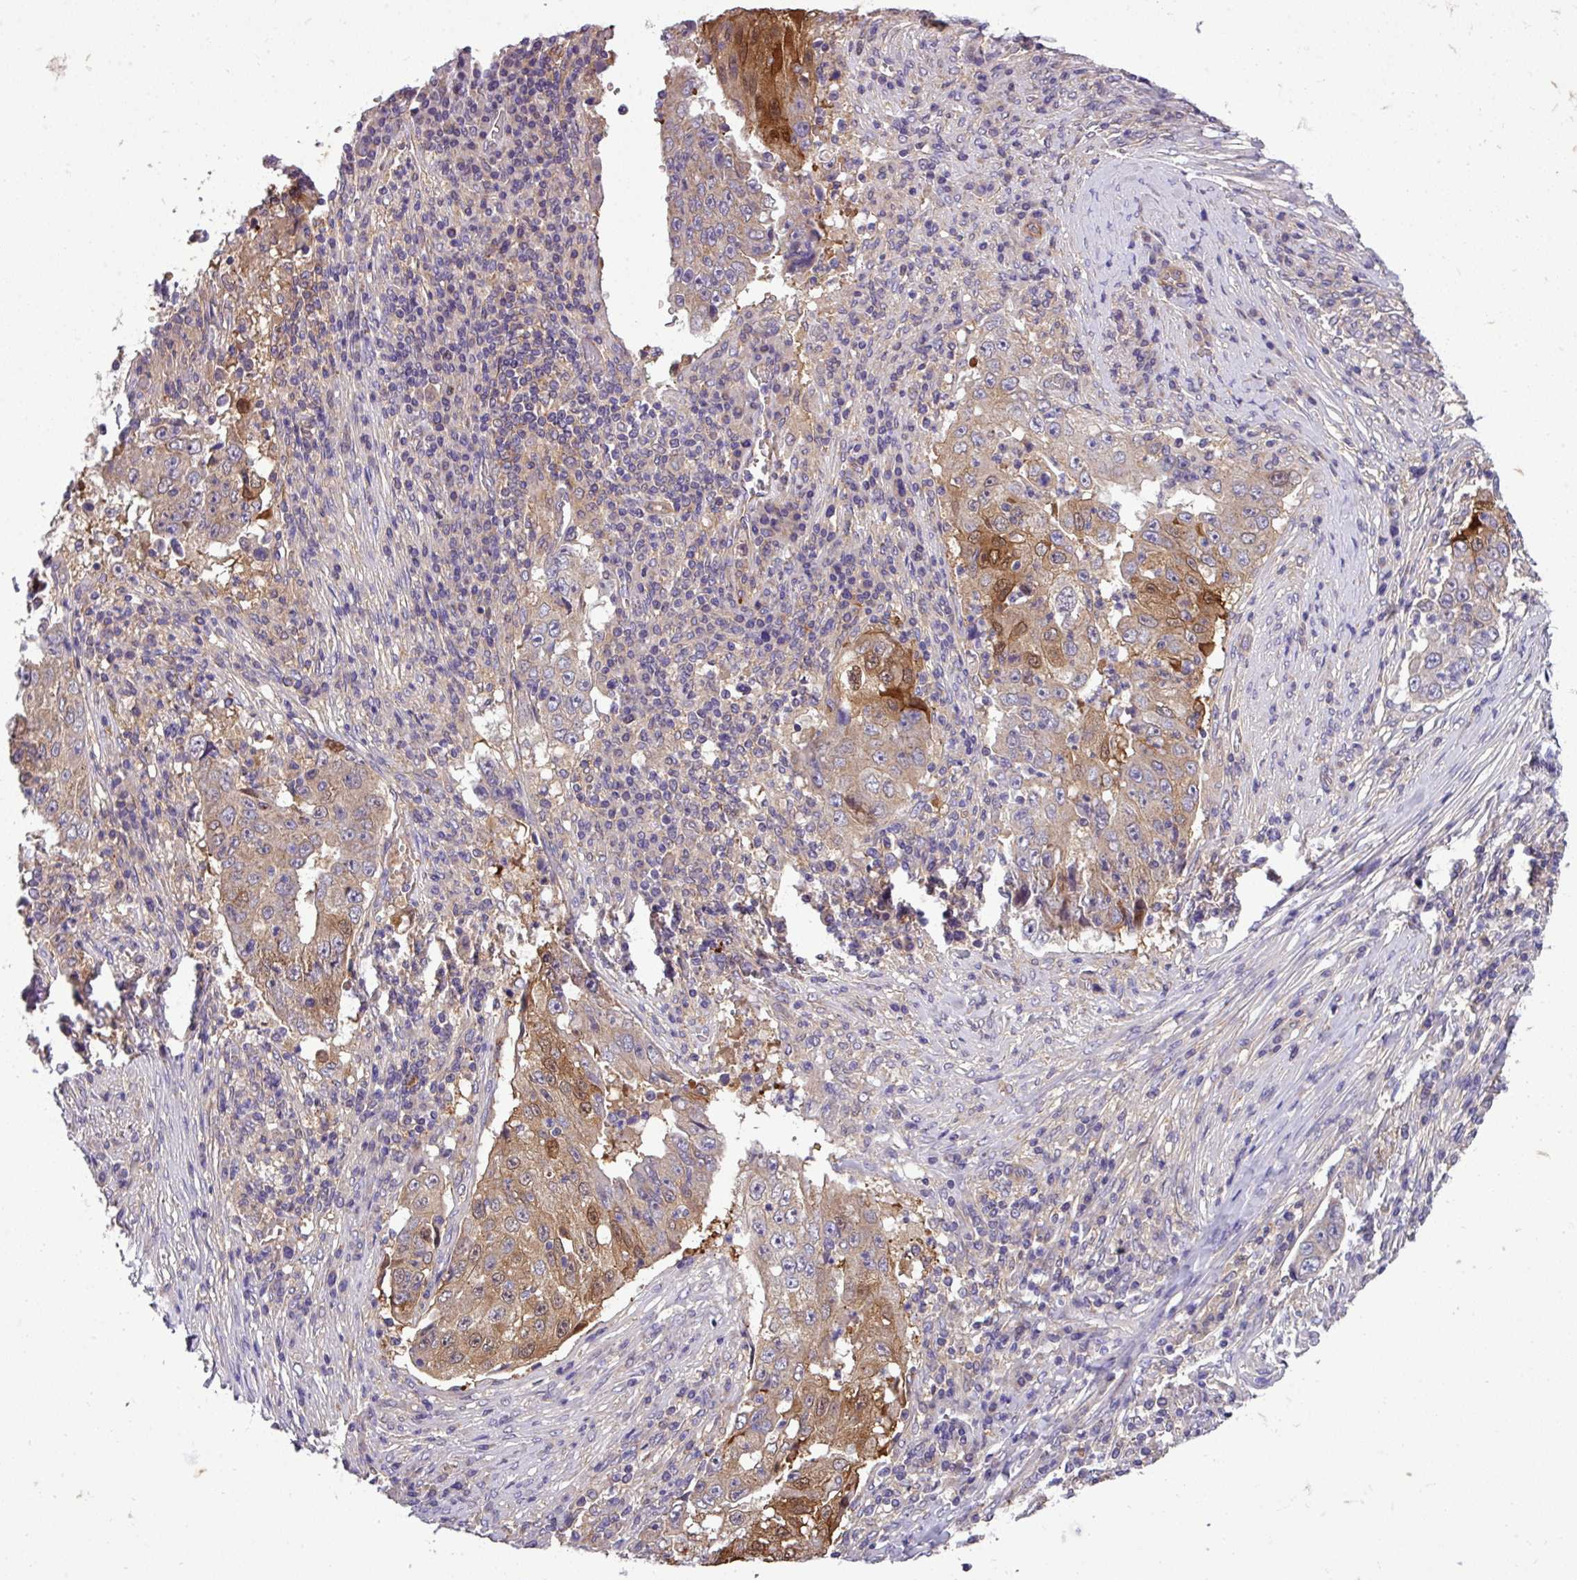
{"staining": {"intensity": "moderate", "quantity": "25%-75%", "location": "cytoplasmic/membranous,nuclear"}, "tissue": "lung cancer", "cell_type": "Tumor cells", "image_type": "cancer", "snomed": [{"axis": "morphology", "description": "Squamous cell carcinoma, NOS"}, {"axis": "topography", "description": "Lung"}], "caption": "An immunohistochemistry (IHC) micrograph of tumor tissue is shown. Protein staining in brown labels moderate cytoplasmic/membranous and nuclear positivity in squamous cell carcinoma (lung) within tumor cells.", "gene": "SLC23A2", "patient": {"sex": "male", "age": 64}}